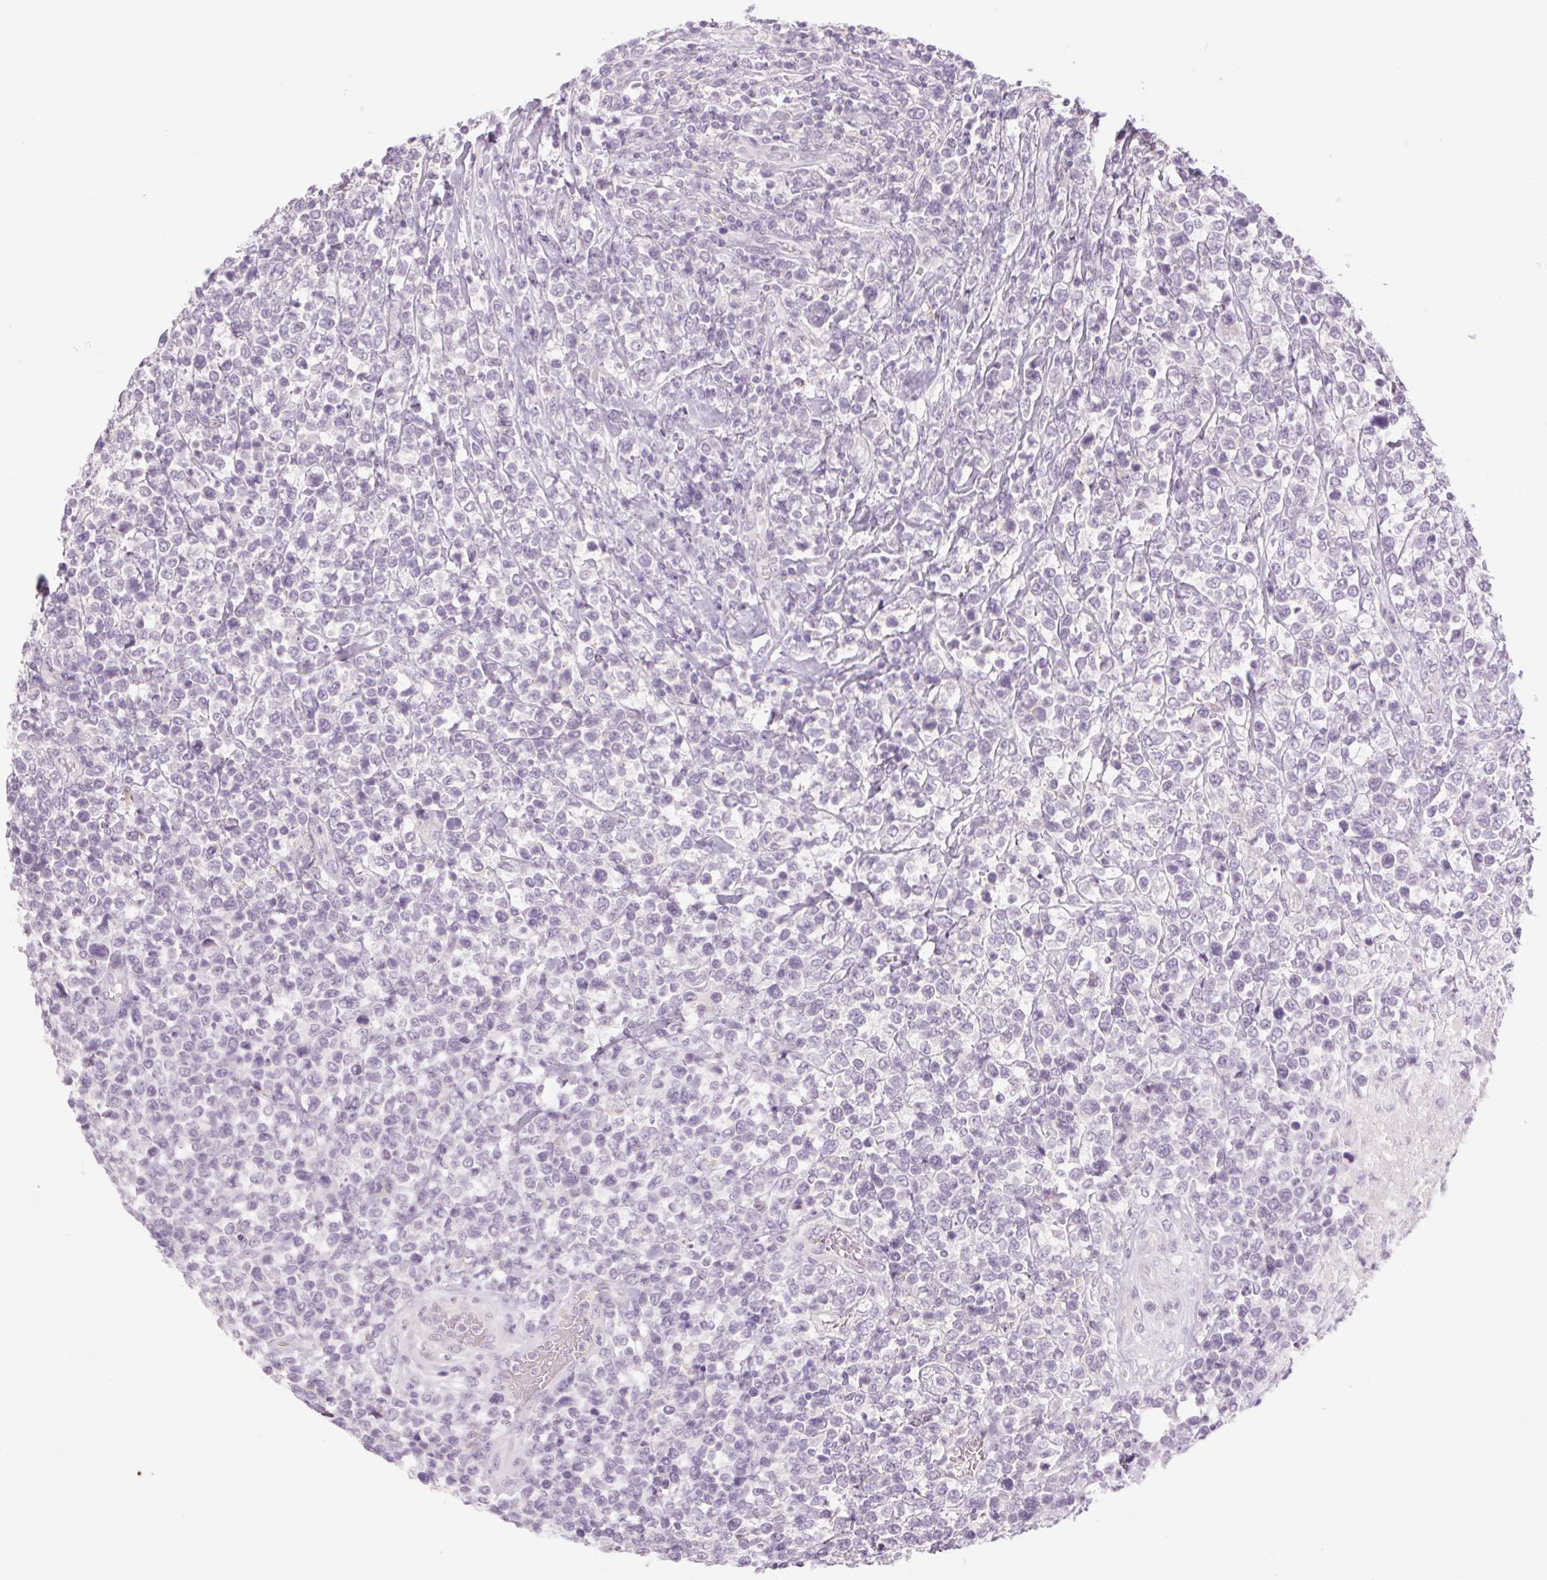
{"staining": {"intensity": "negative", "quantity": "none", "location": "none"}, "tissue": "lymphoma", "cell_type": "Tumor cells", "image_type": "cancer", "snomed": [{"axis": "morphology", "description": "Malignant lymphoma, non-Hodgkin's type, High grade"}, {"axis": "topography", "description": "Soft tissue"}], "caption": "Immunohistochemistry micrograph of human malignant lymphoma, non-Hodgkin's type (high-grade) stained for a protein (brown), which demonstrates no staining in tumor cells.", "gene": "KRT1", "patient": {"sex": "female", "age": 56}}